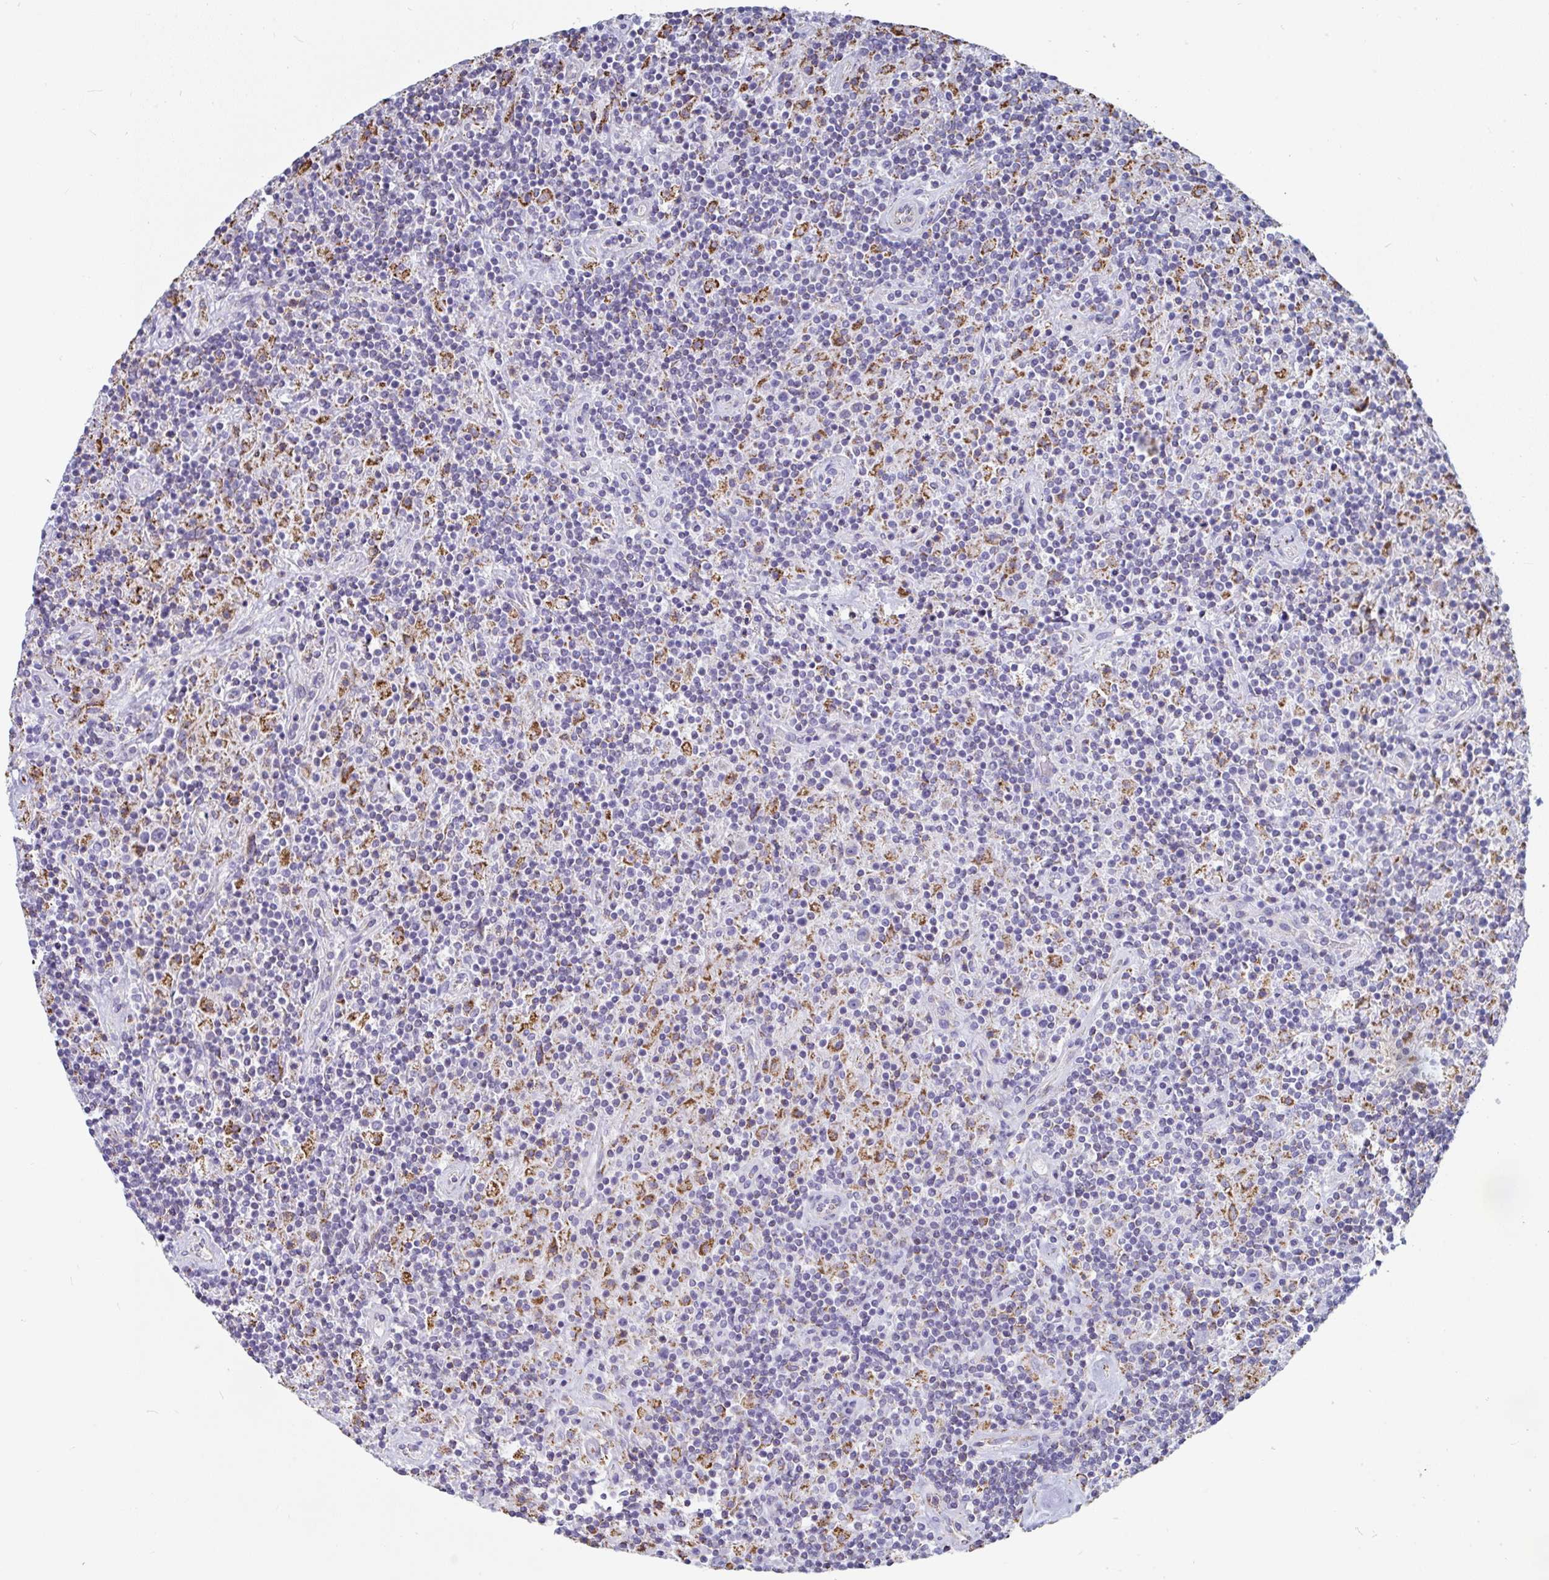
{"staining": {"intensity": "weak", "quantity": "25%-75%", "location": "cytoplasmic/membranous"}, "tissue": "lymphoma", "cell_type": "Tumor cells", "image_type": "cancer", "snomed": [{"axis": "morphology", "description": "Hodgkin's disease, NOS"}, {"axis": "topography", "description": "Lymph node"}], "caption": "This micrograph demonstrates Hodgkin's disease stained with immunohistochemistry (IHC) to label a protein in brown. The cytoplasmic/membranous of tumor cells show weak positivity for the protein. Nuclei are counter-stained blue.", "gene": "MGAM2", "patient": {"sex": "male", "age": 70}}